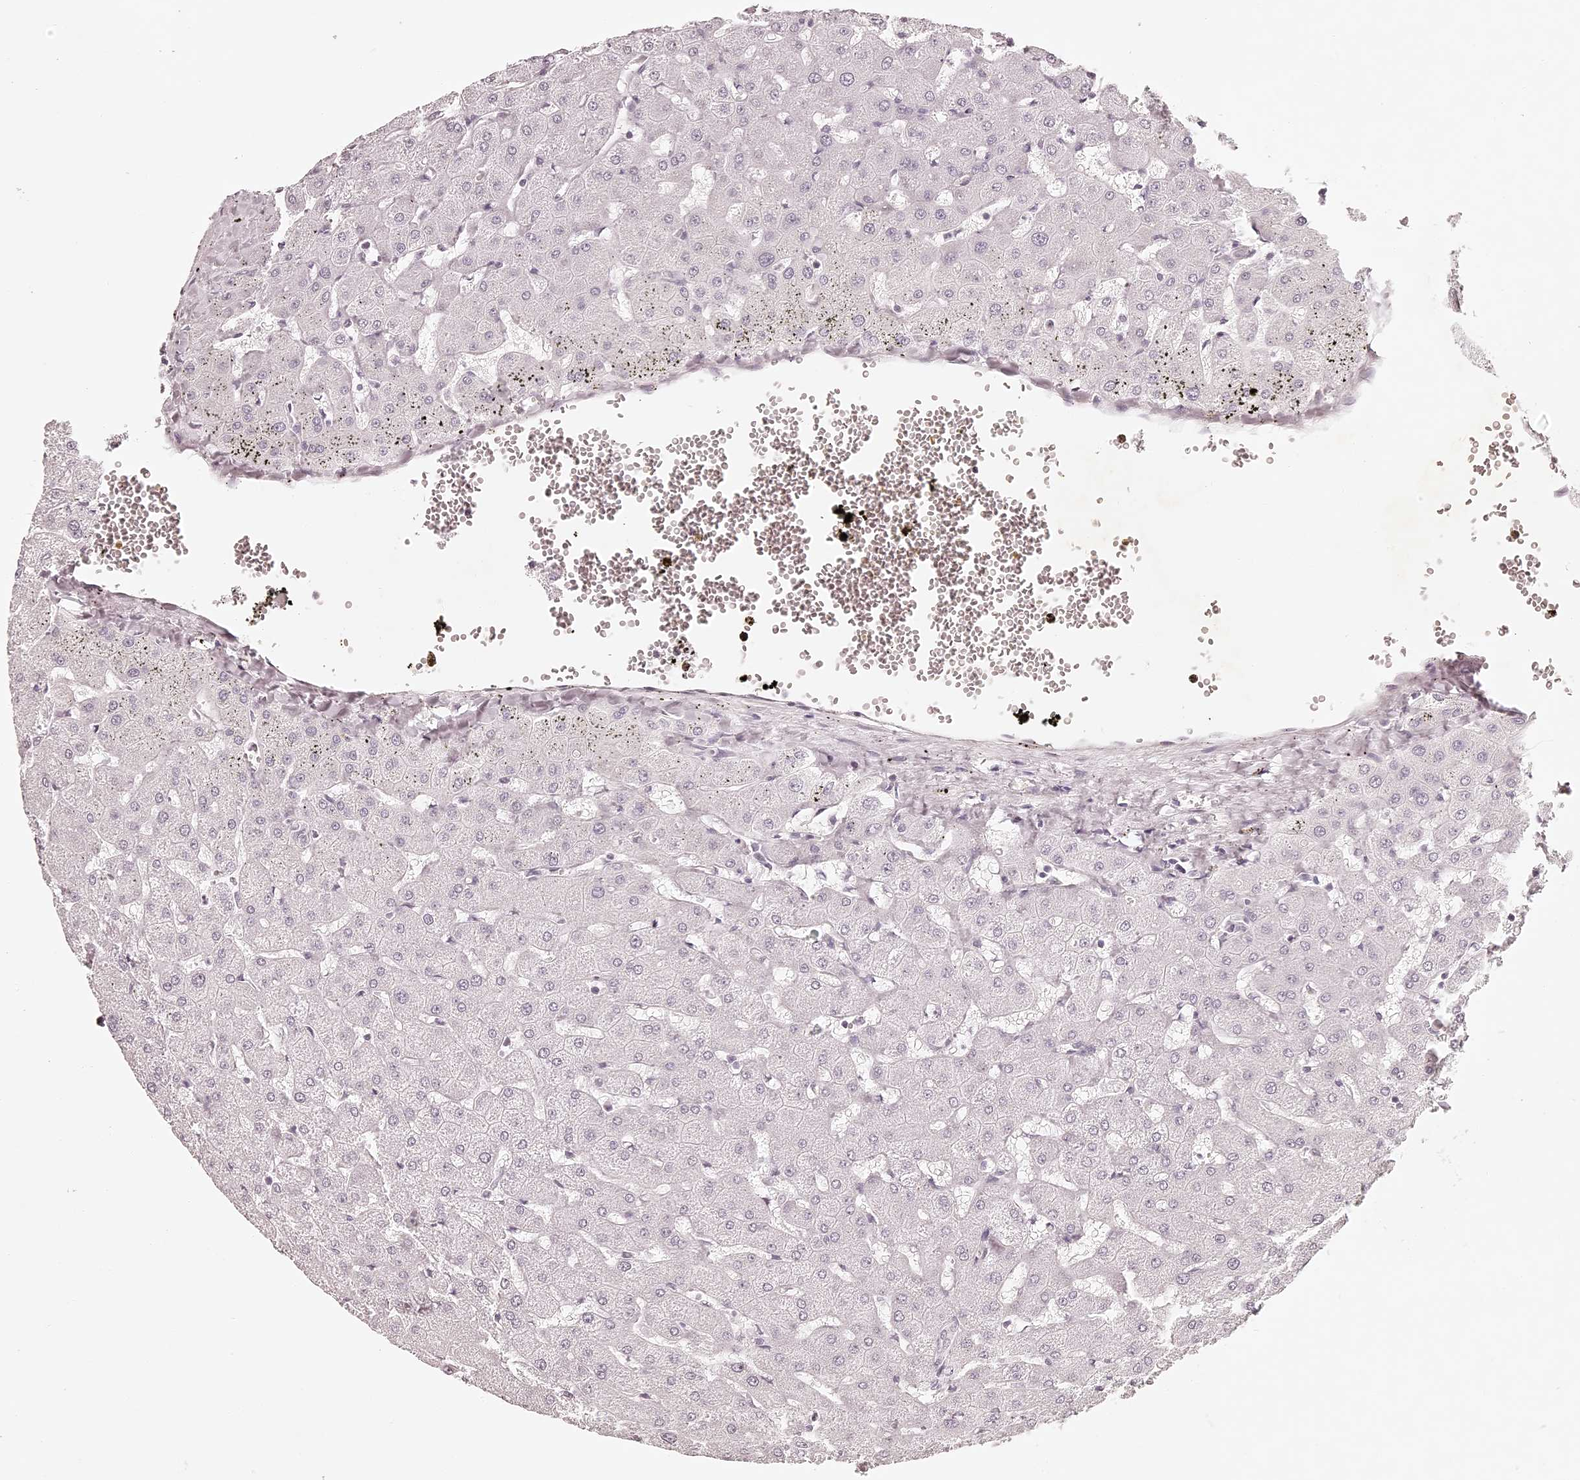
{"staining": {"intensity": "negative", "quantity": "none", "location": "none"}, "tissue": "liver", "cell_type": "Cholangiocytes", "image_type": "normal", "snomed": [{"axis": "morphology", "description": "Normal tissue, NOS"}, {"axis": "topography", "description": "Liver"}], "caption": "Immunohistochemistry histopathology image of normal liver: human liver stained with DAB (3,3'-diaminobenzidine) displays no significant protein expression in cholangiocytes.", "gene": "ELAPOR1", "patient": {"sex": "female", "age": 63}}